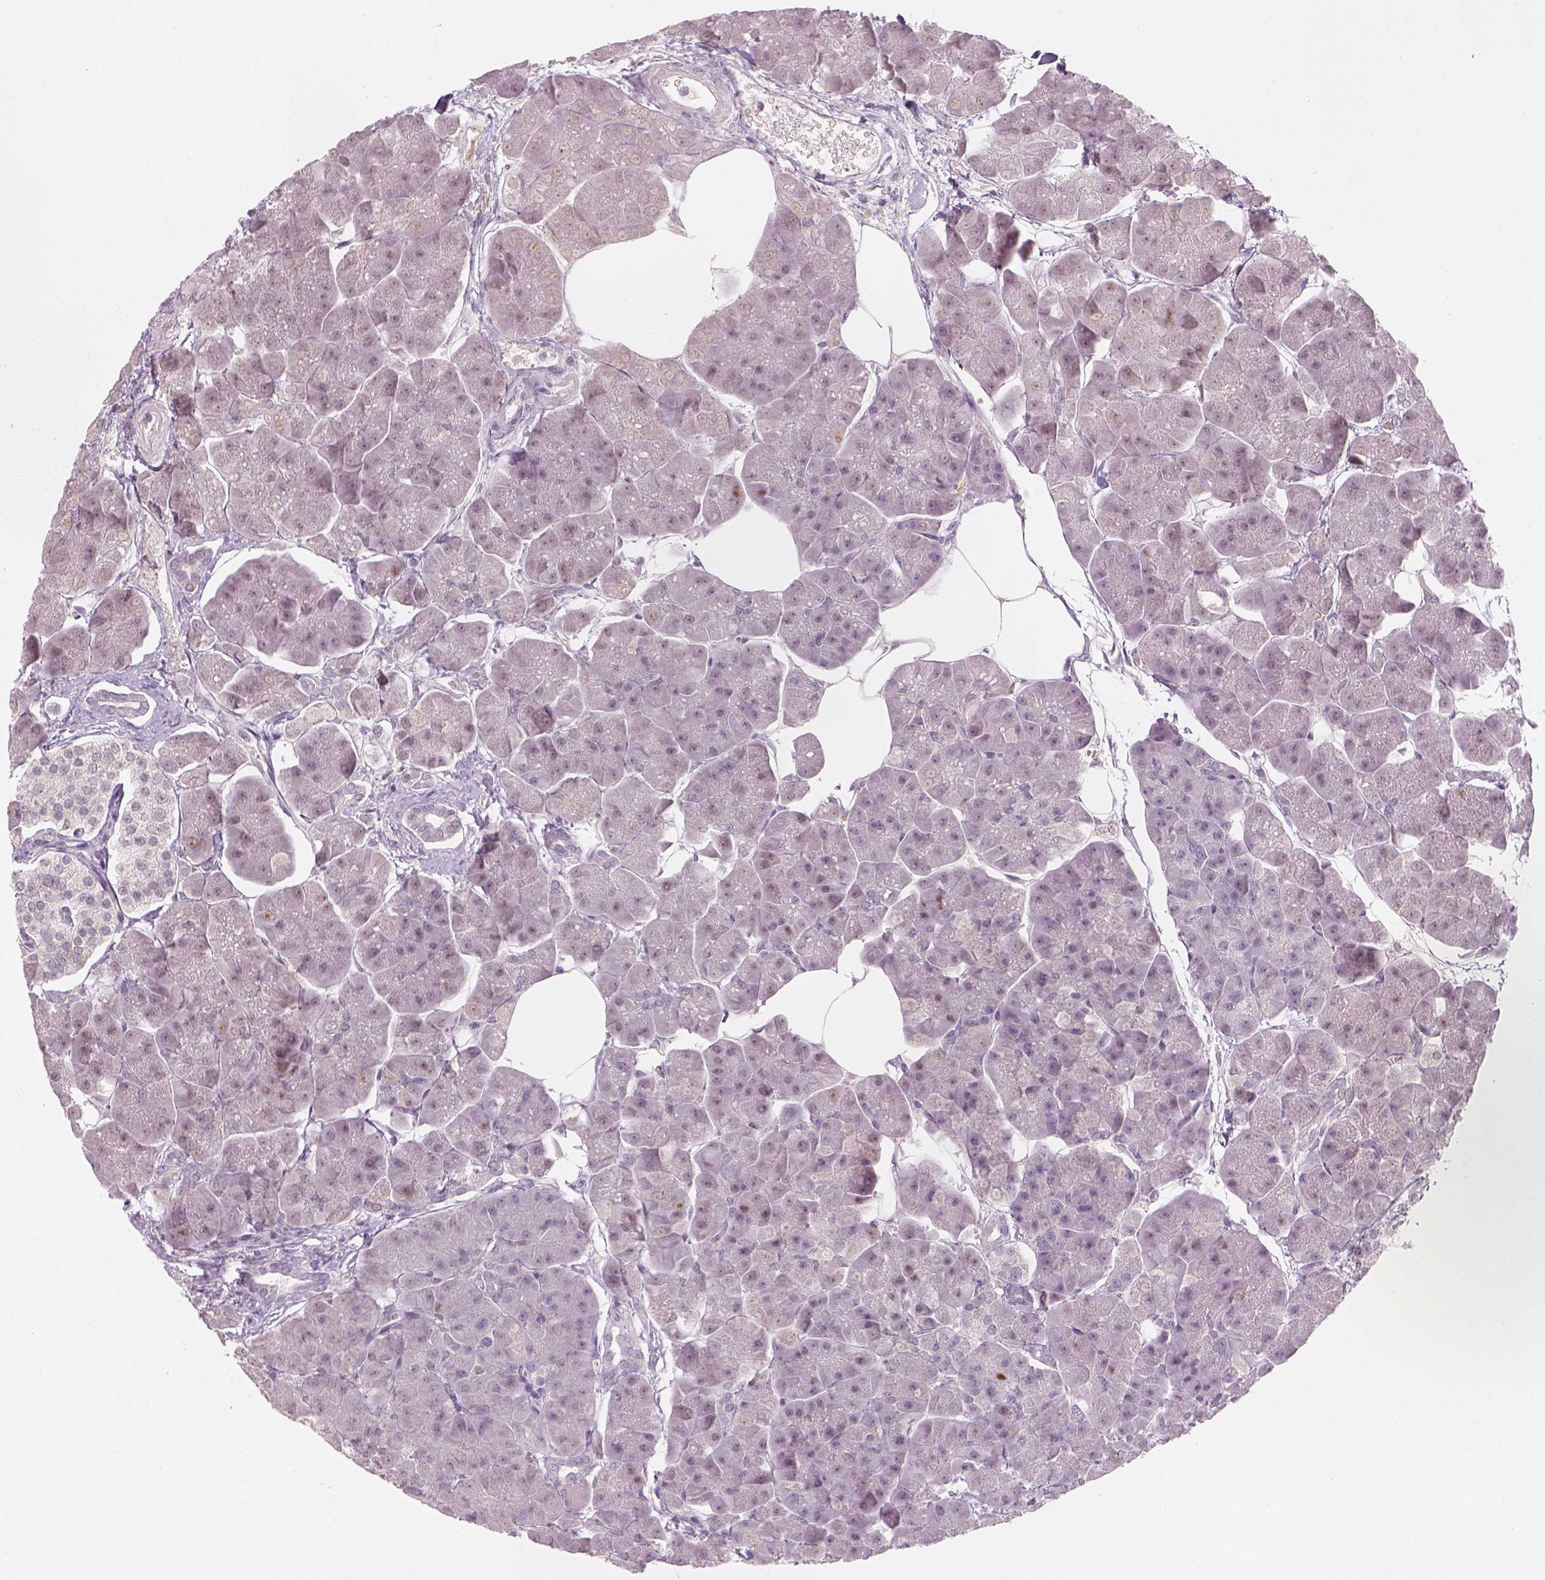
{"staining": {"intensity": "negative", "quantity": "none", "location": "none"}, "tissue": "pancreas", "cell_type": "Exocrine glandular cells", "image_type": "normal", "snomed": [{"axis": "morphology", "description": "Normal tissue, NOS"}, {"axis": "topography", "description": "Adipose tissue"}, {"axis": "topography", "description": "Pancreas"}, {"axis": "topography", "description": "Peripheral nerve tissue"}], "caption": "This histopathology image is of benign pancreas stained with IHC to label a protein in brown with the nuclei are counter-stained blue. There is no positivity in exocrine glandular cells. (DAB IHC with hematoxylin counter stain).", "gene": "TP53", "patient": {"sex": "female", "age": 58}}